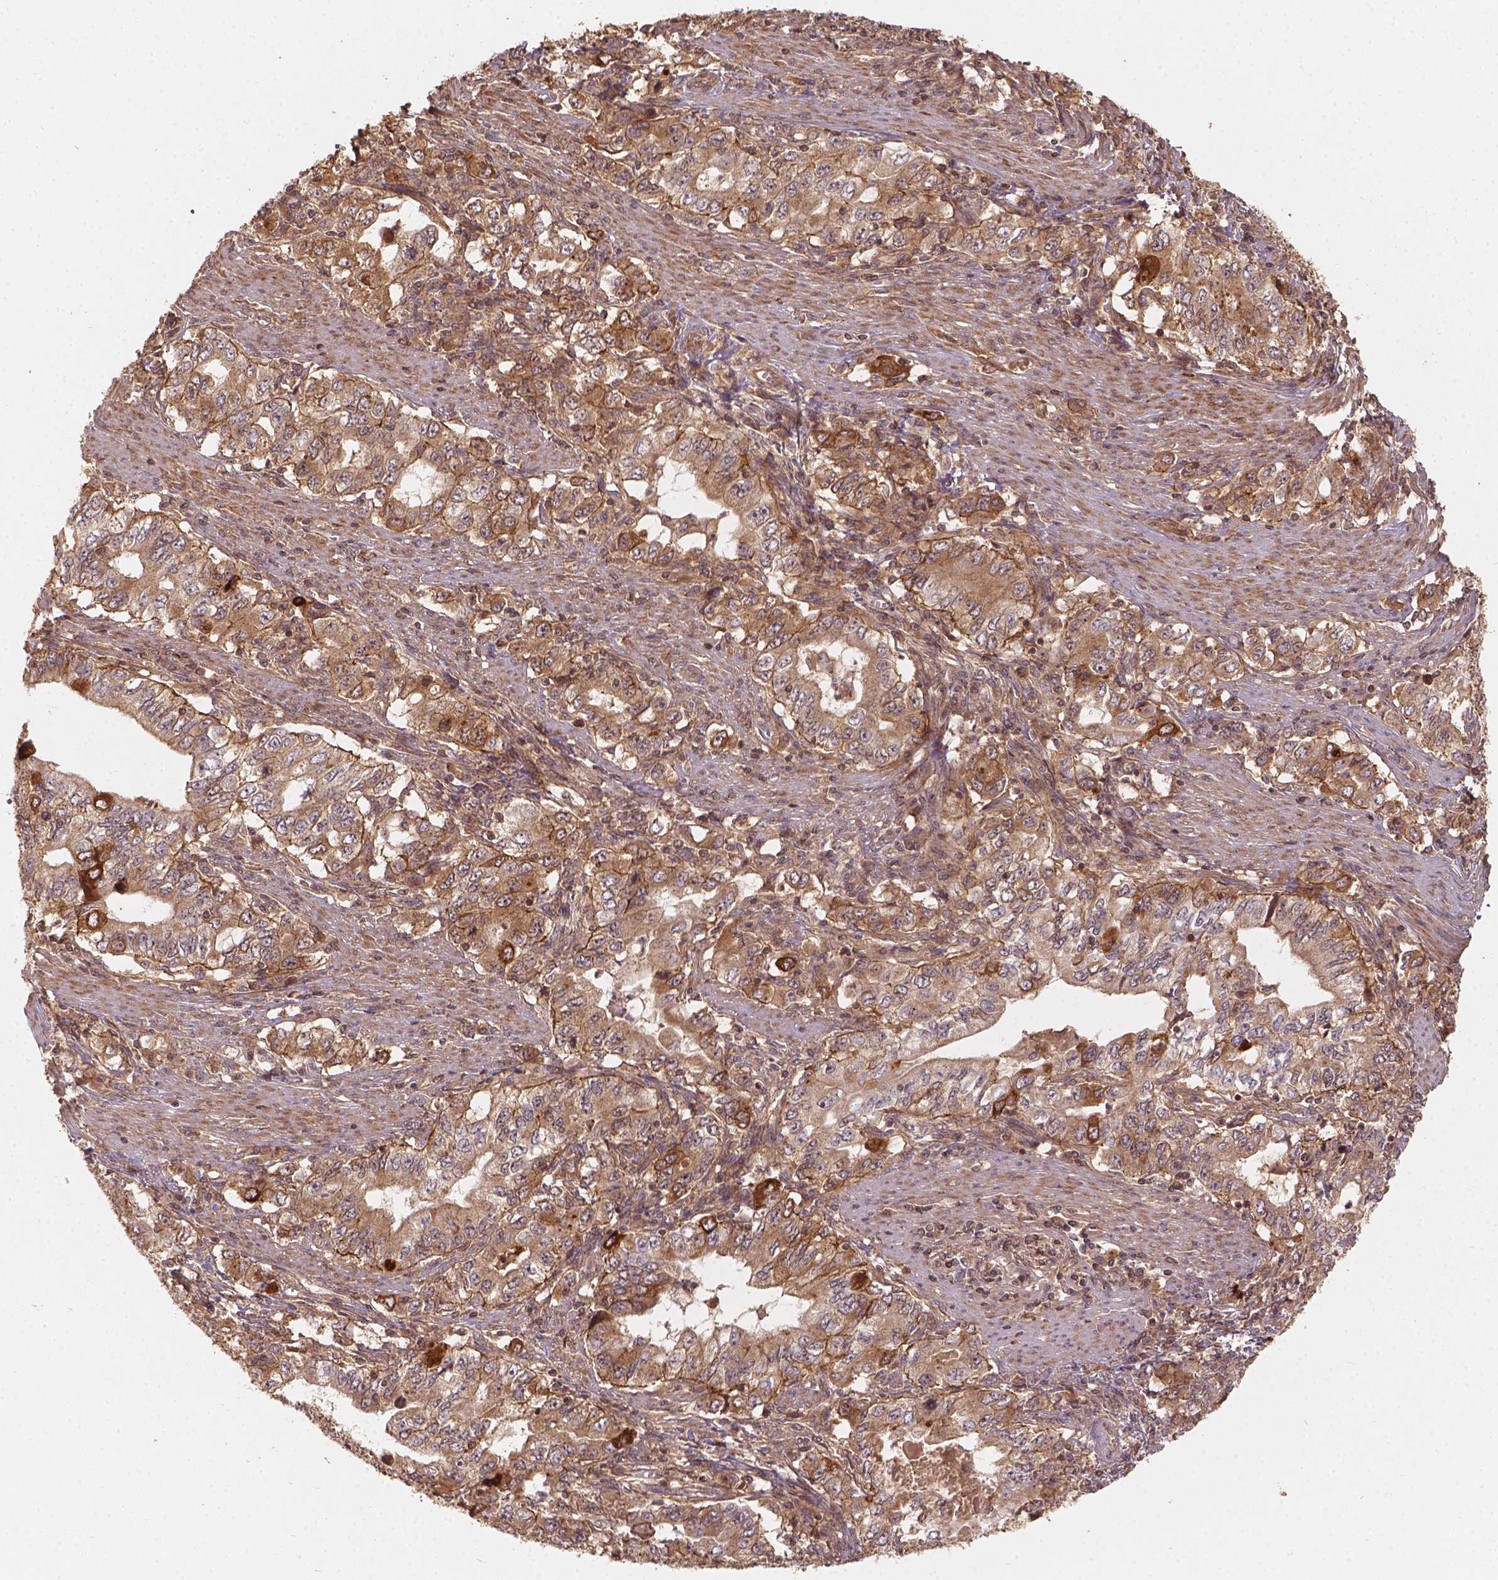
{"staining": {"intensity": "moderate", "quantity": ">75%", "location": "cytoplasmic/membranous"}, "tissue": "stomach cancer", "cell_type": "Tumor cells", "image_type": "cancer", "snomed": [{"axis": "morphology", "description": "Adenocarcinoma, NOS"}, {"axis": "topography", "description": "Stomach, lower"}], "caption": "The photomicrograph displays staining of stomach cancer, revealing moderate cytoplasmic/membranous protein positivity (brown color) within tumor cells. (brown staining indicates protein expression, while blue staining denotes nuclei).", "gene": "XPR1", "patient": {"sex": "female", "age": 72}}